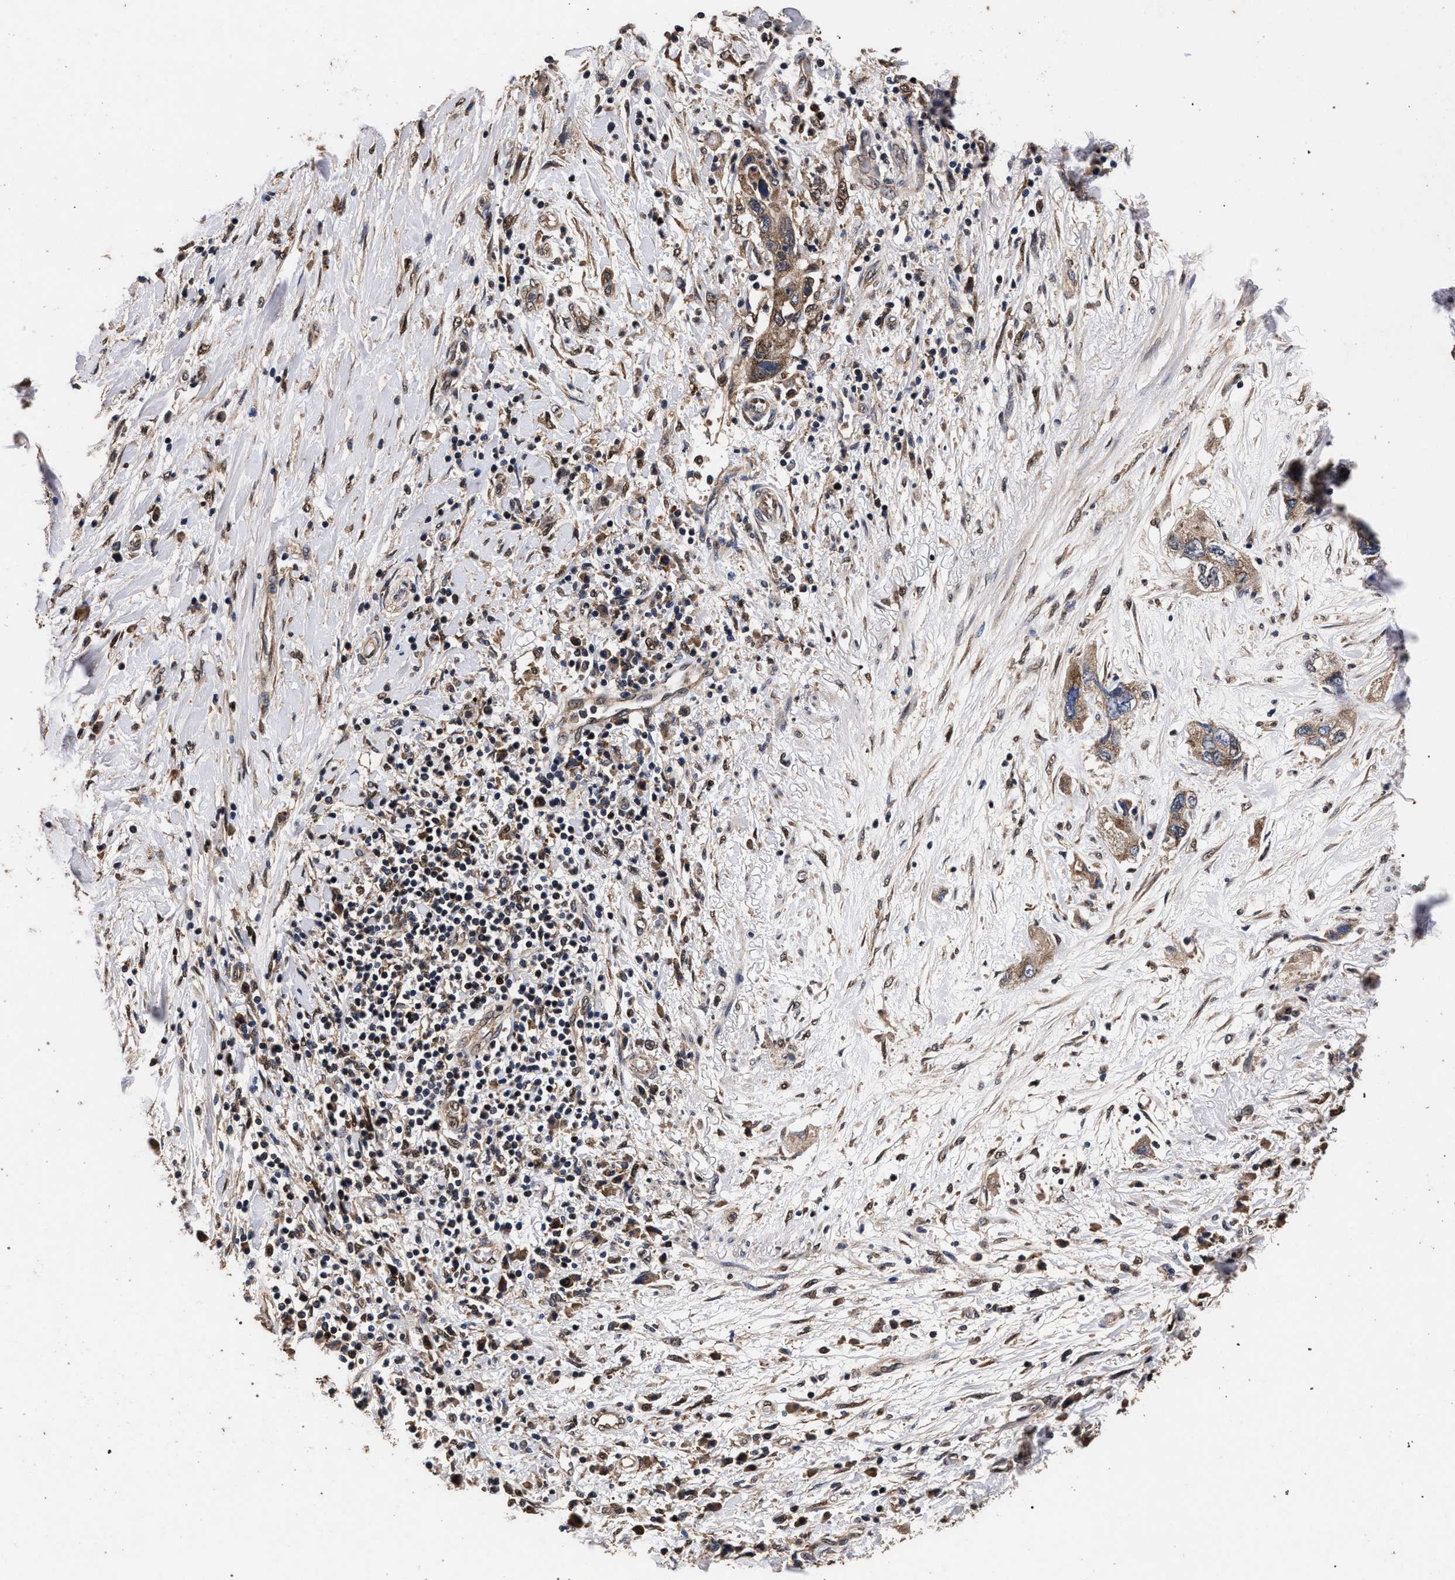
{"staining": {"intensity": "moderate", "quantity": ">75%", "location": "cytoplasmic/membranous"}, "tissue": "pancreatic cancer", "cell_type": "Tumor cells", "image_type": "cancer", "snomed": [{"axis": "morphology", "description": "Adenocarcinoma, NOS"}, {"axis": "topography", "description": "Pancreas"}], "caption": "Pancreatic cancer (adenocarcinoma) stained with a brown dye demonstrates moderate cytoplasmic/membranous positive positivity in about >75% of tumor cells.", "gene": "ACOX1", "patient": {"sex": "female", "age": 73}}